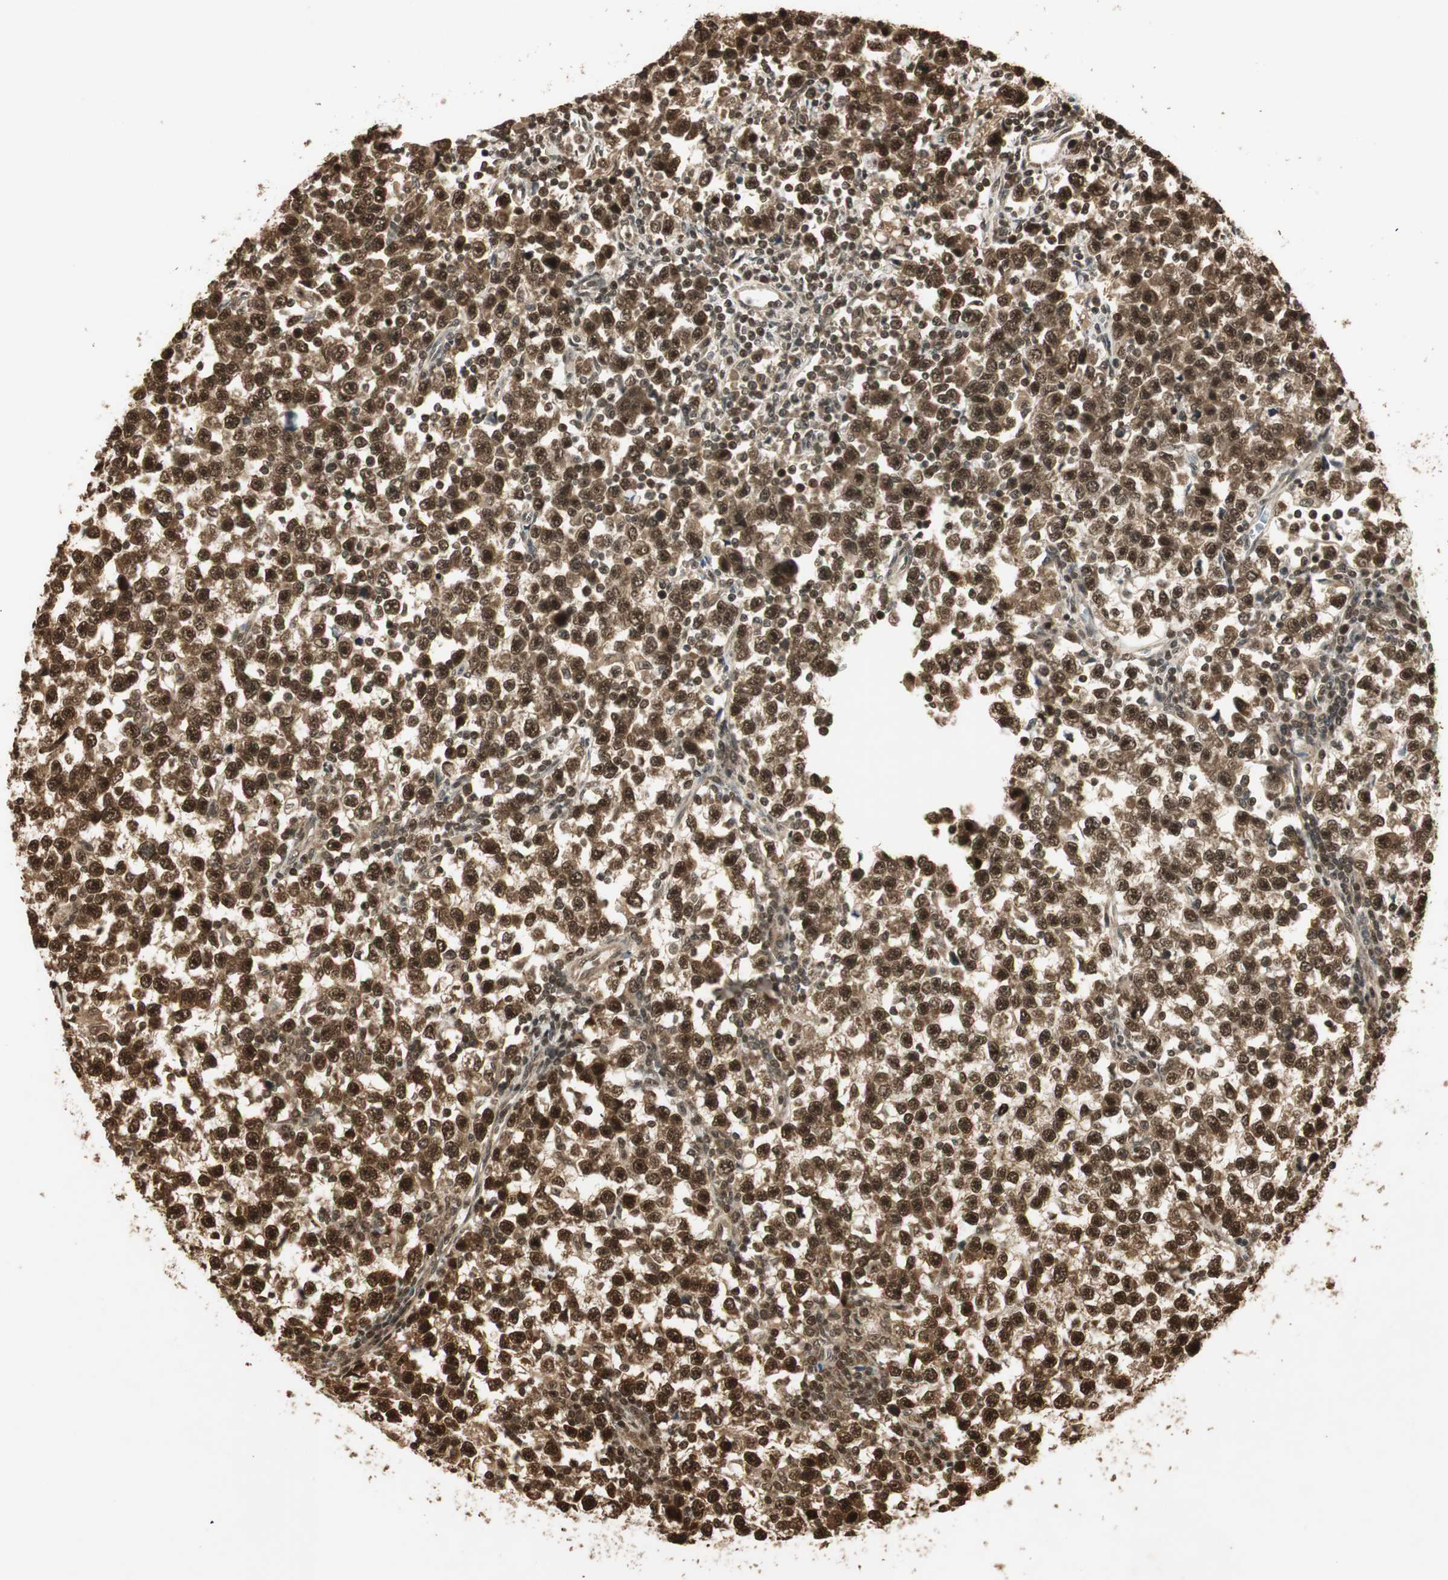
{"staining": {"intensity": "strong", "quantity": ">75%", "location": "cytoplasmic/membranous,nuclear"}, "tissue": "testis cancer", "cell_type": "Tumor cells", "image_type": "cancer", "snomed": [{"axis": "morphology", "description": "Seminoma, NOS"}, {"axis": "topography", "description": "Testis"}], "caption": "Human testis seminoma stained for a protein (brown) shows strong cytoplasmic/membranous and nuclear positive expression in about >75% of tumor cells.", "gene": "RPA3", "patient": {"sex": "male", "age": 43}}